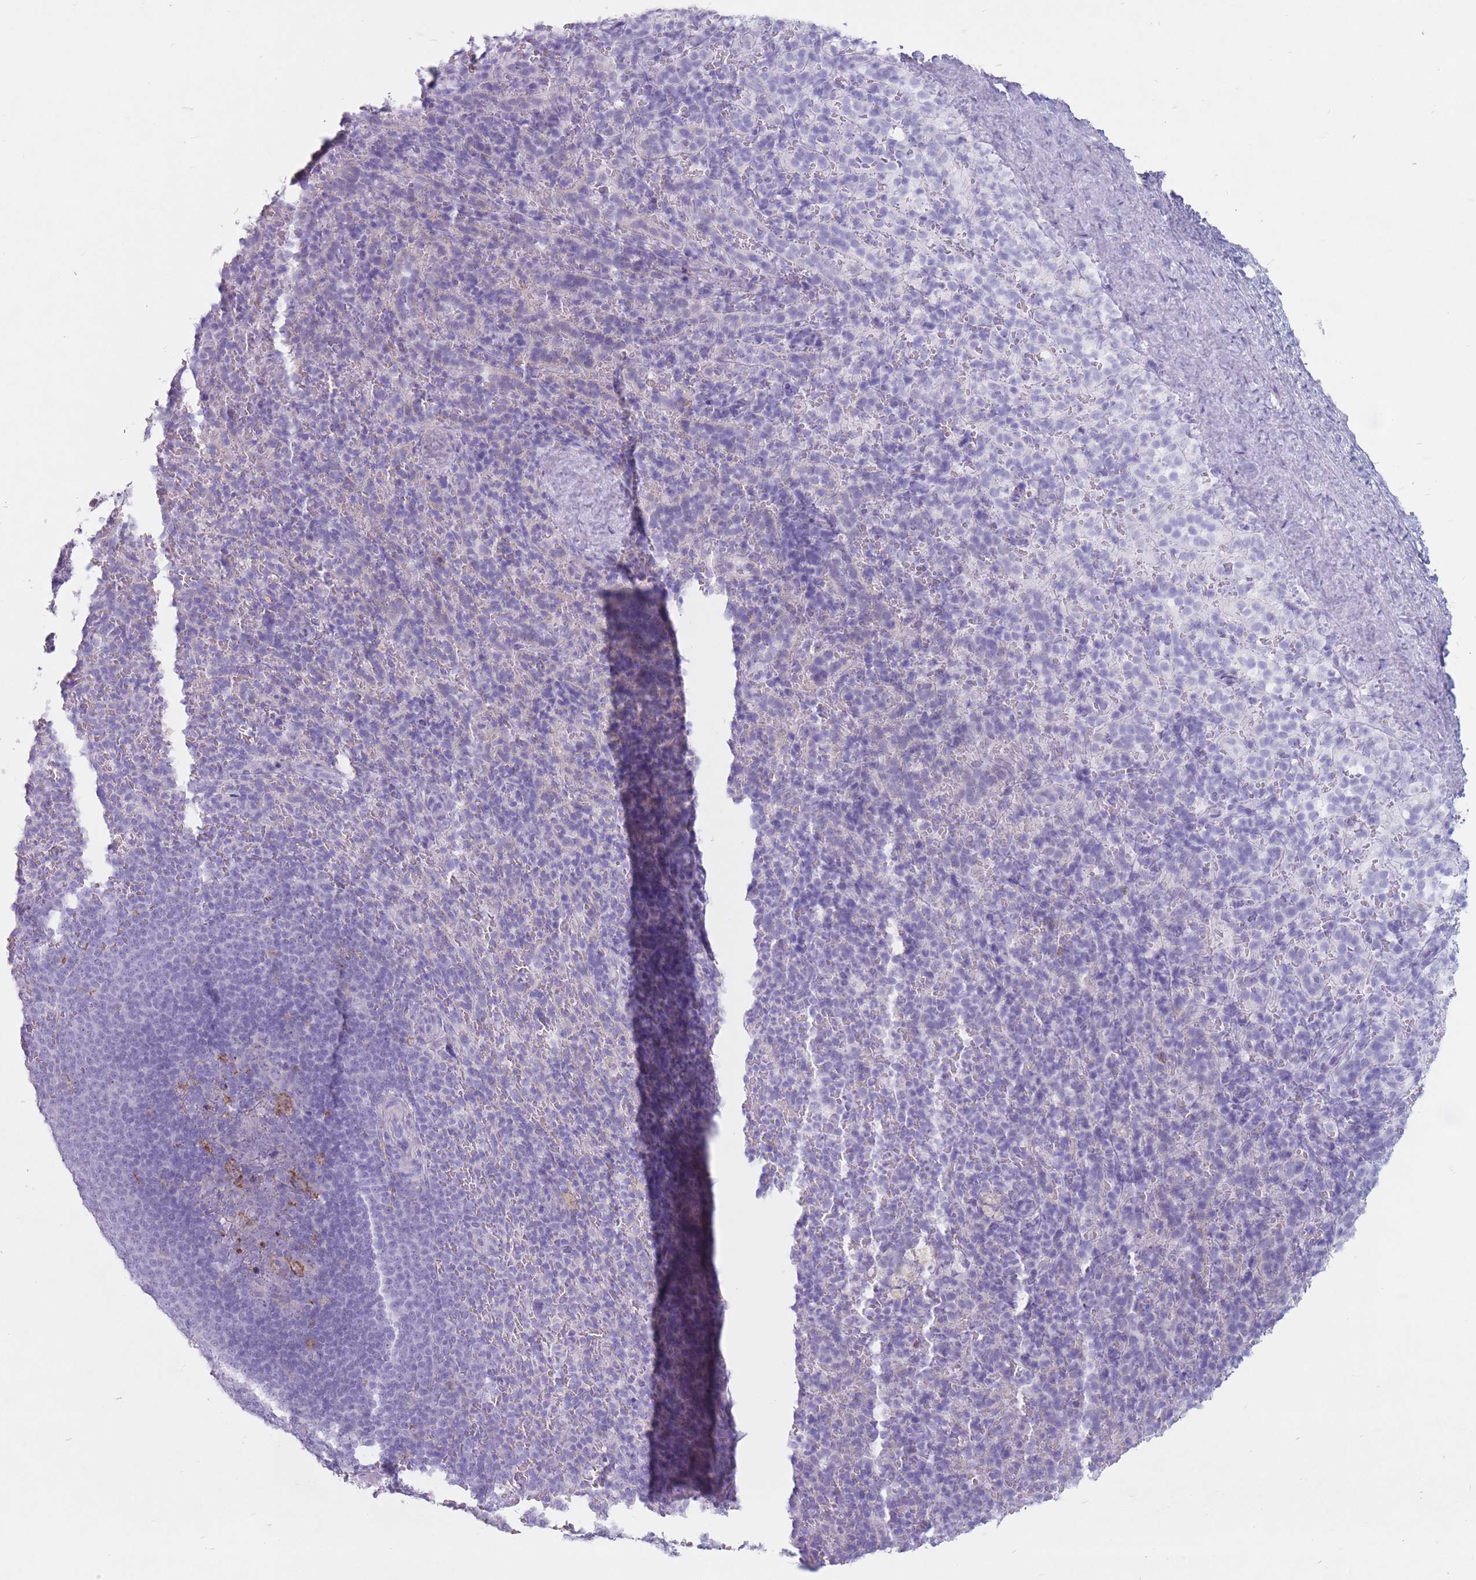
{"staining": {"intensity": "negative", "quantity": "none", "location": "none"}, "tissue": "spleen", "cell_type": "Cells in red pulp", "image_type": "normal", "snomed": [{"axis": "morphology", "description": "Normal tissue, NOS"}, {"axis": "topography", "description": "Spleen"}], "caption": "Immunohistochemical staining of normal spleen exhibits no significant staining in cells in red pulp. (Stains: DAB (3,3'-diaminobenzidine) IHC with hematoxylin counter stain, Microscopy: brightfield microscopy at high magnification).", "gene": "ST3GAL5", "patient": {"sex": "female", "age": 21}}